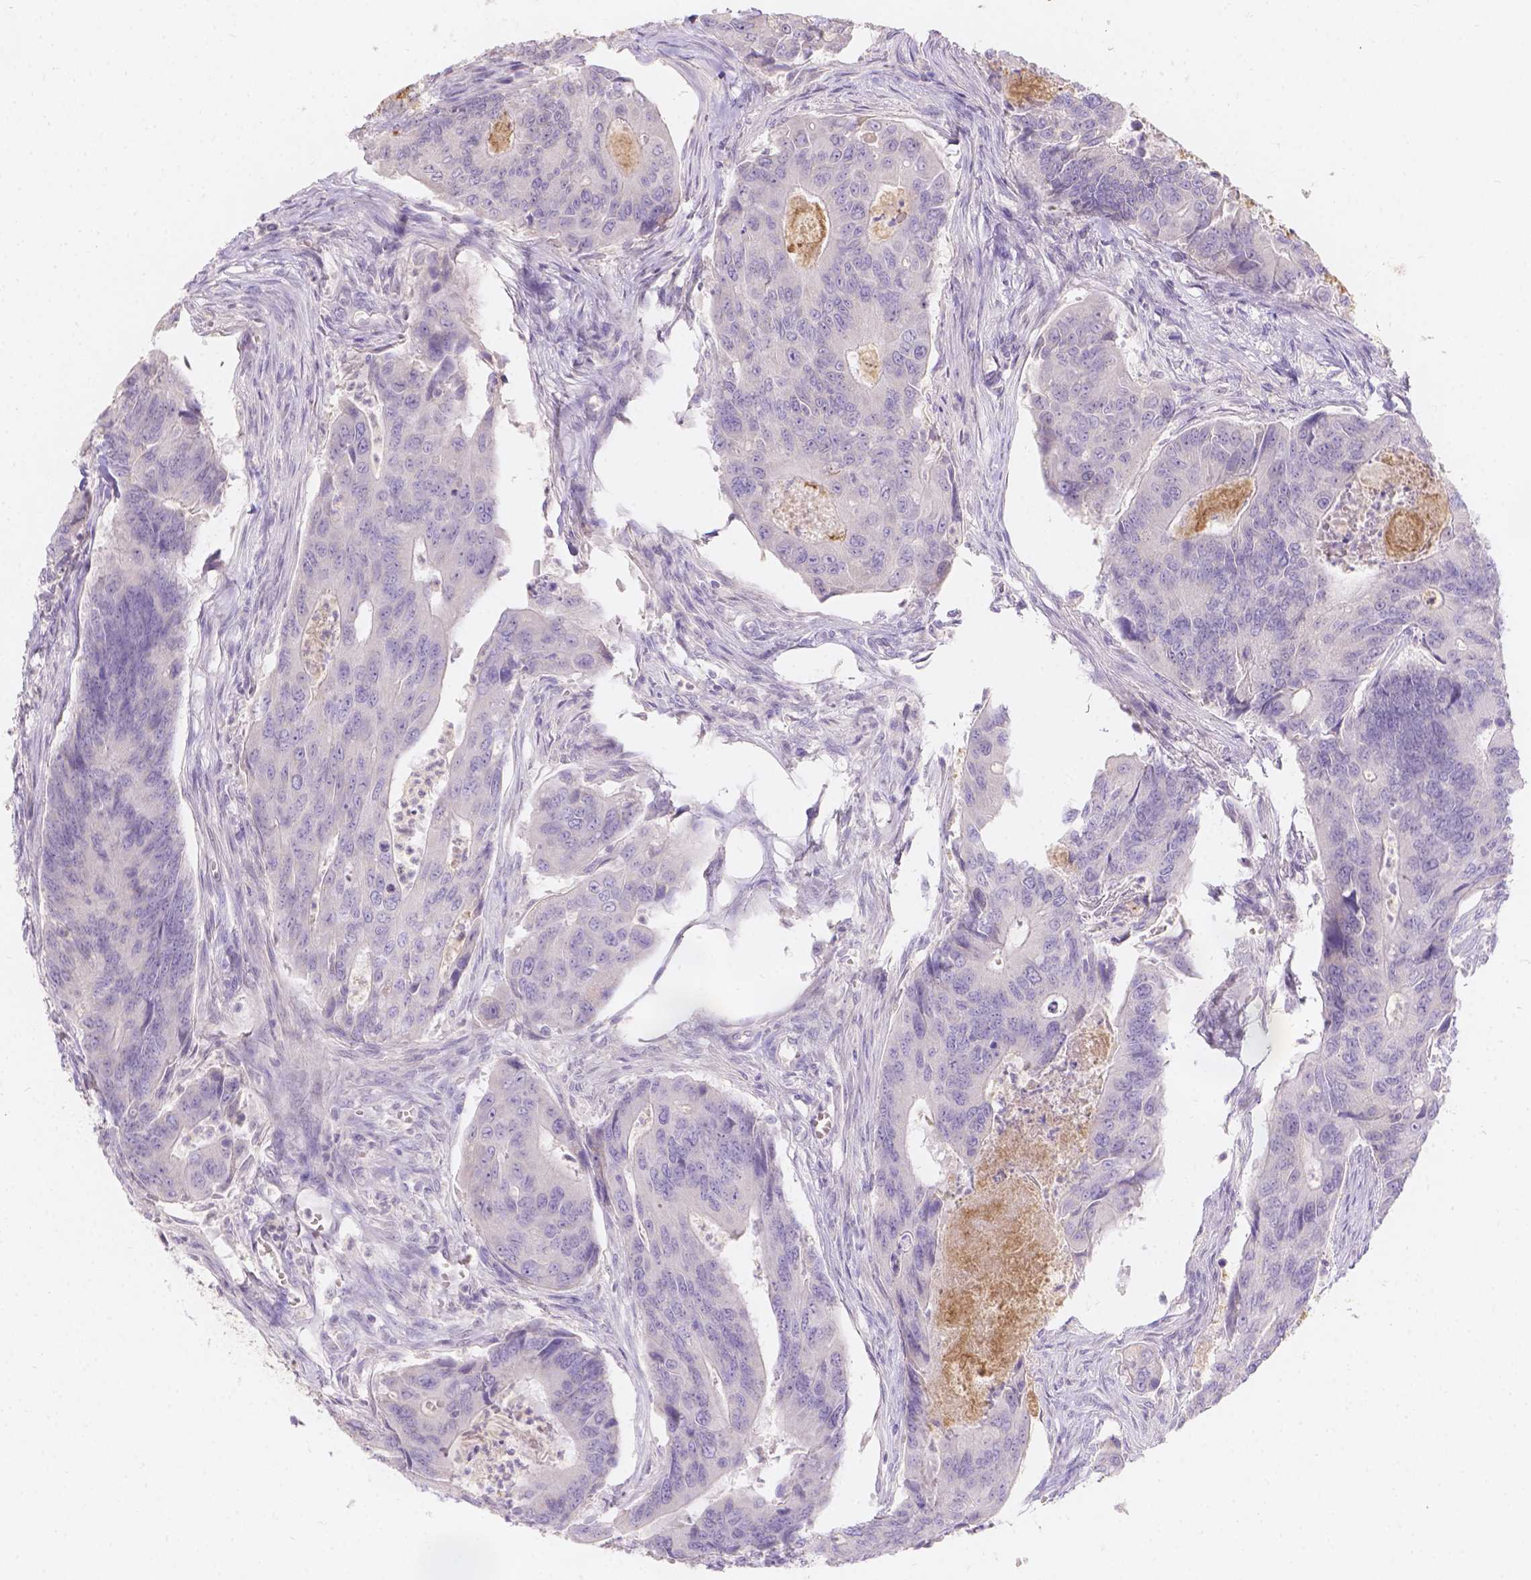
{"staining": {"intensity": "negative", "quantity": "none", "location": "none"}, "tissue": "colorectal cancer", "cell_type": "Tumor cells", "image_type": "cancer", "snomed": [{"axis": "morphology", "description": "Adenocarcinoma, NOS"}, {"axis": "topography", "description": "Colon"}], "caption": "IHC image of neoplastic tissue: colorectal adenocarcinoma stained with DAB exhibits no significant protein positivity in tumor cells. Nuclei are stained in blue.", "gene": "DCAF4L1", "patient": {"sex": "female", "age": 67}}